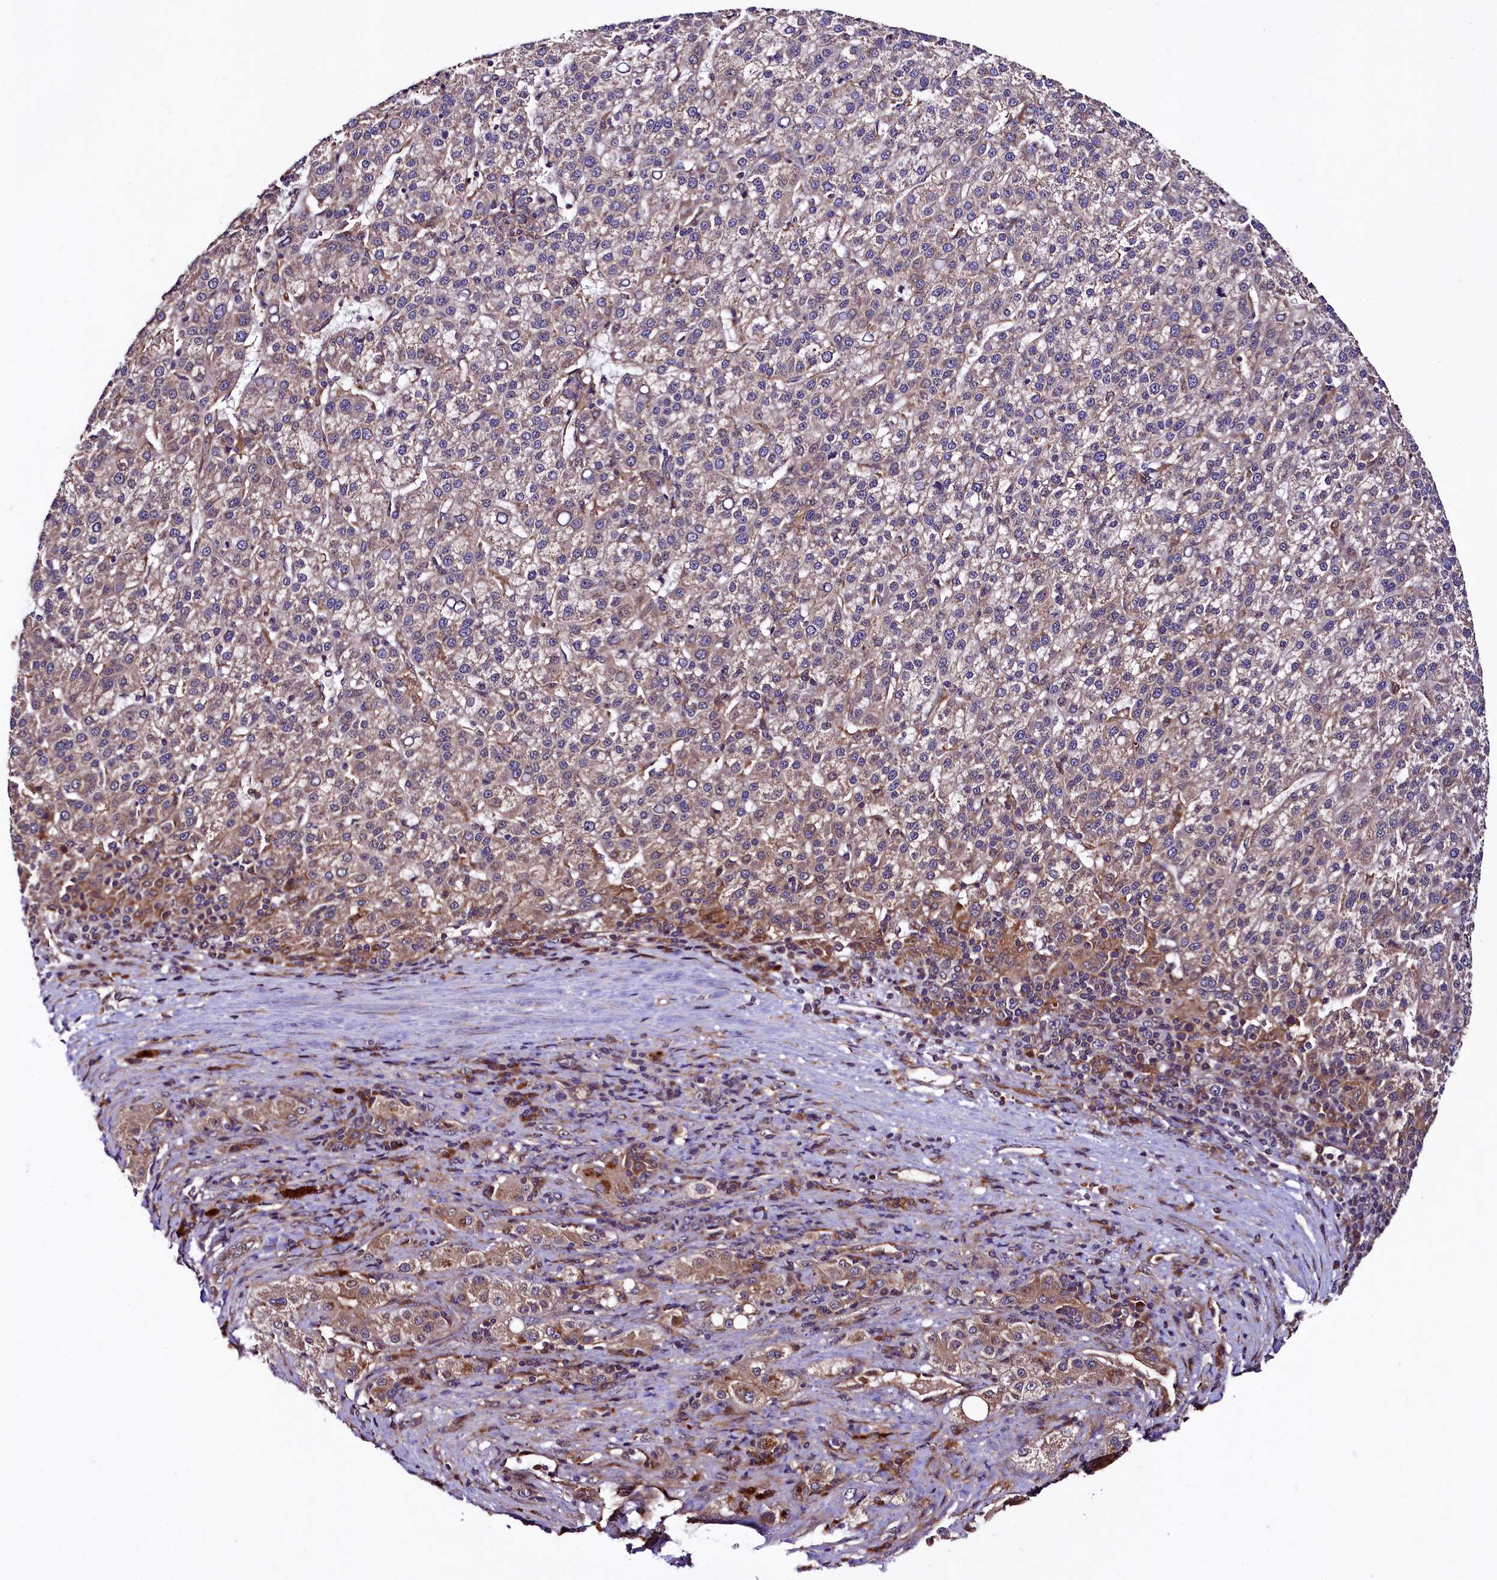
{"staining": {"intensity": "weak", "quantity": "25%-75%", "location": "cytoplasmic/membranous"}, "tissue": "liver cancer", "cell_type": "Tumor cells", "image_type": "cancer", "snomed": [{"axis": "morphology", "description": "Carcinoma, Hepatocellular, NOS"}, {"axis": "topography", "description": "Liver"}], "caption": "Human liver hepatocellular carcinoma stained for a protein (brown) demonstrates weak cytoplasmic/membranous positive positivity in approximately 25%-75% of tumor cells.", "gene": "VPS35", "patient": {"sex": "female", "age": 58}}